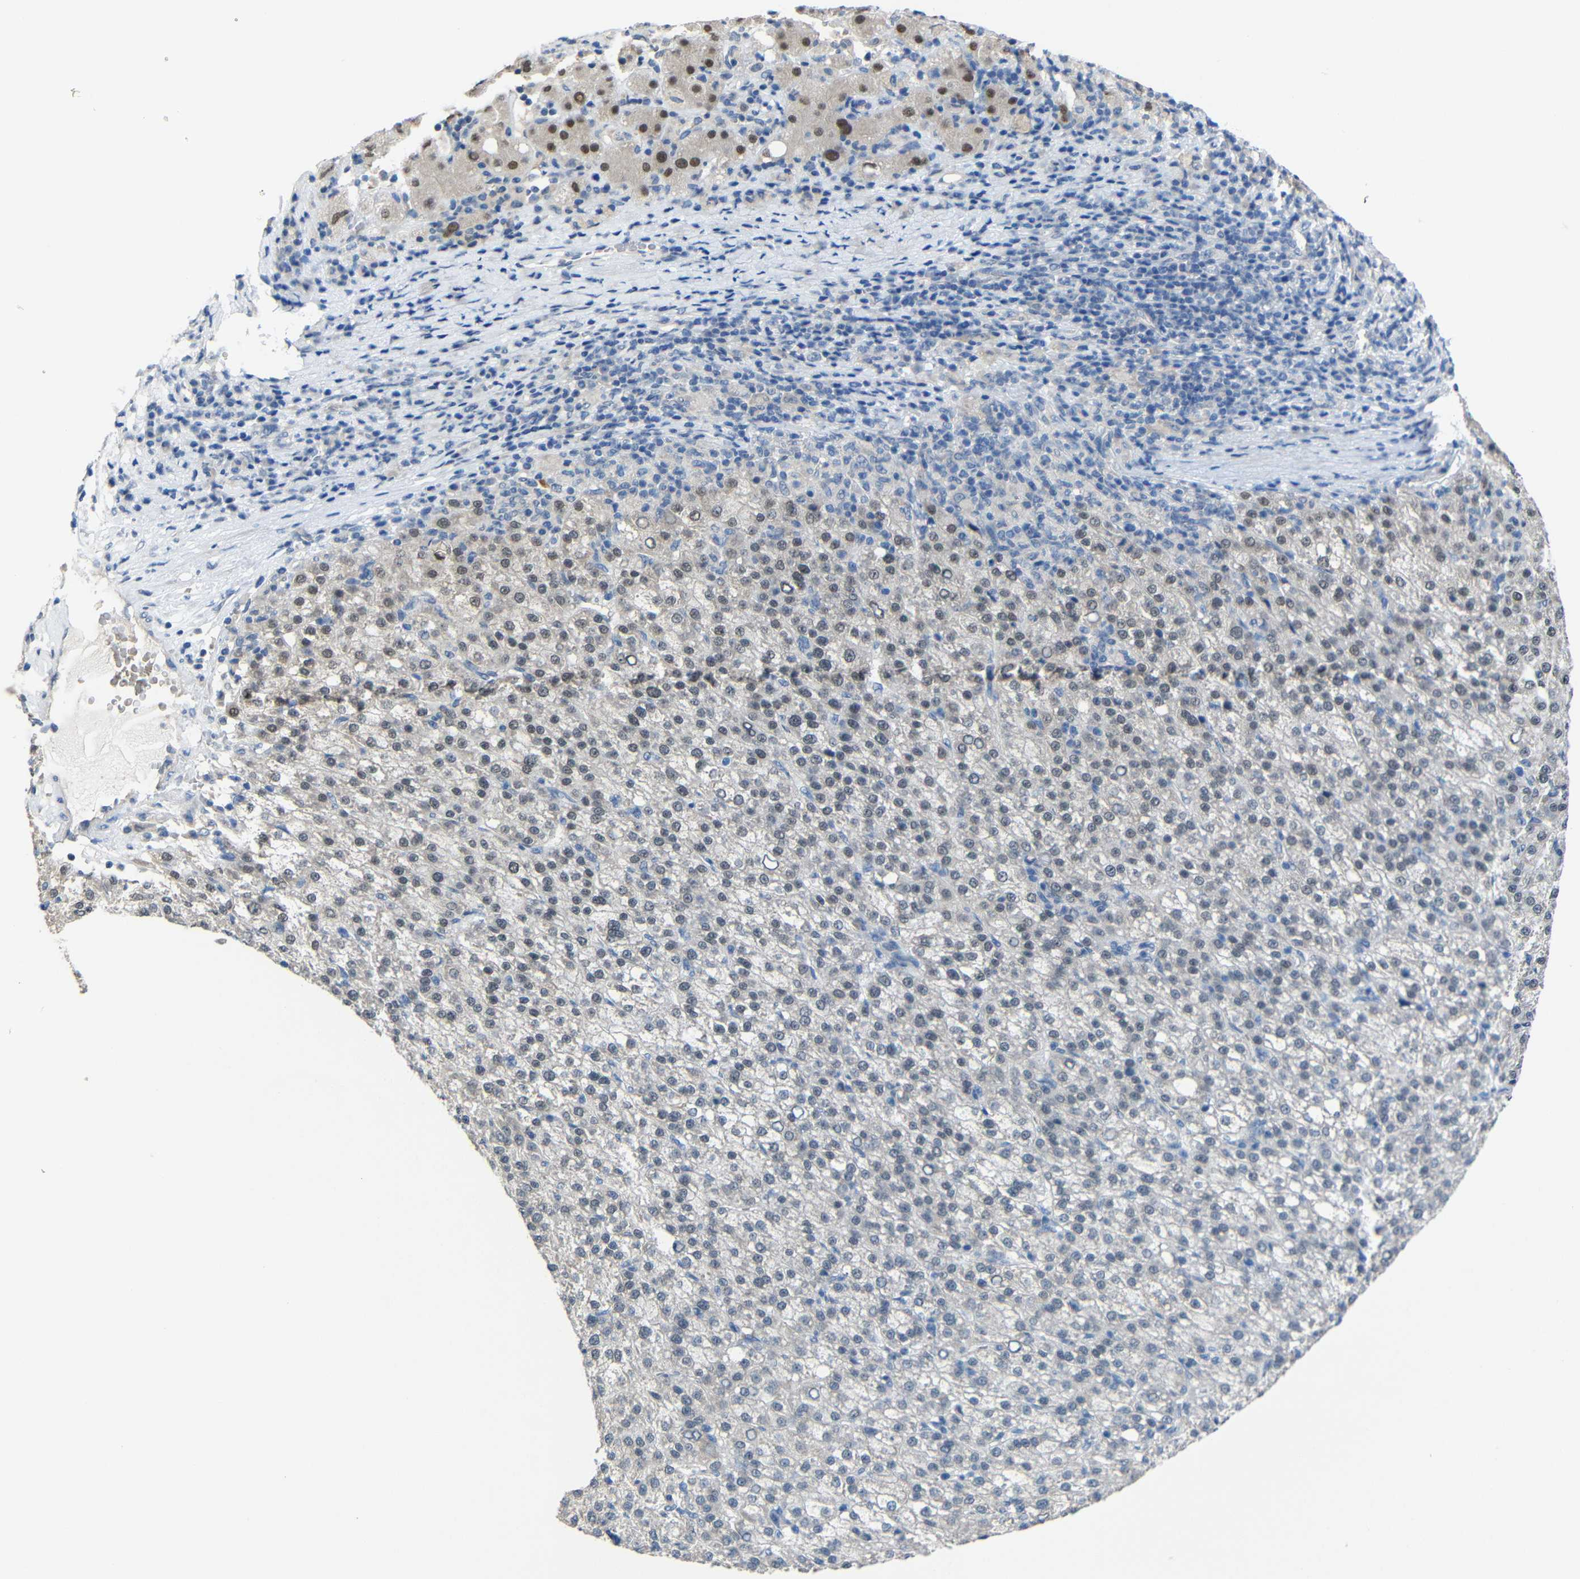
{"staining": {"intensity": "moderate", "quantity": "<25%", "location": "nuclear"}, "tissue": "liver cancer", "cell_type": "Tumor cells", "image_type": "cancer", "snomed": [{"axis": "morphology", "description": "Carcinoma, Hepatocellular, NOS"}, {"axis": "topography", "description": "Liver"}], "caption": "Immunohistochemical staining of hepatocellular carcinoma (liver) displays moderate nuclear protein positivity in approximately <25% of tumor cells. (DAB IHC, brown staining for protein, blue staining for nuclei).", "gene": "HNF1A", "patient": {"sex": "female", "age": 58}}